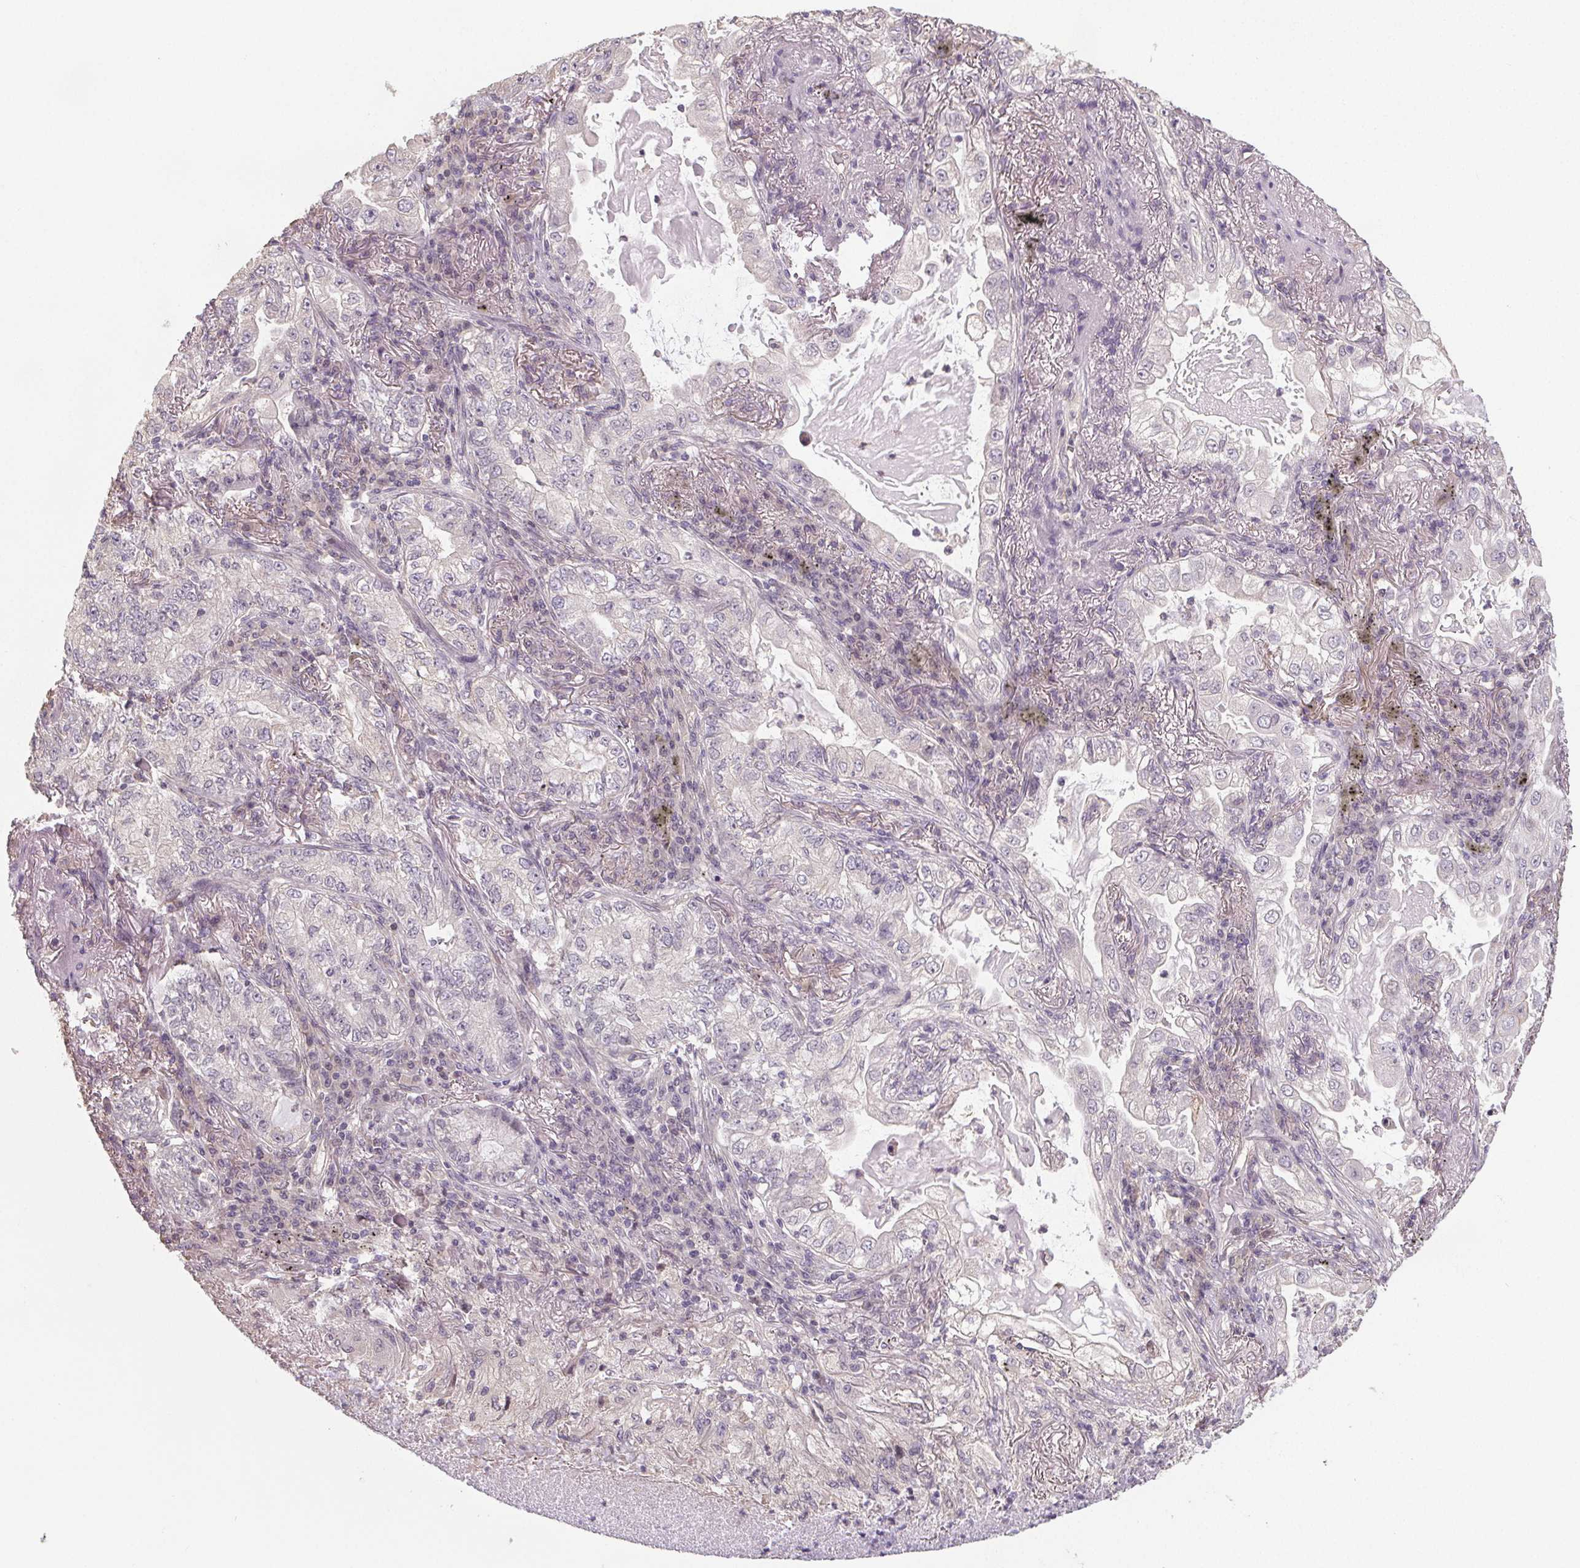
{"staining": {"intensity": "negative", "quantity": "none", "location": "none"}, "tissue": "lung cancer", "cell_type": "Tumor cells", "image_type": "cancer", "snomed": [{"axis": "morphology", "description": "Adenocarcinoma, NOS"}, {"axis": "topography", "description": "Lung"}], "caption": "An immunohistochemistry micrograph of adenocarcinoma (lung) is shown. There is no staining in tumor cells of adenocarcinoma (lung).", "gene": "SLC26A2", "patient": {"sex": "female", "age": 73}}